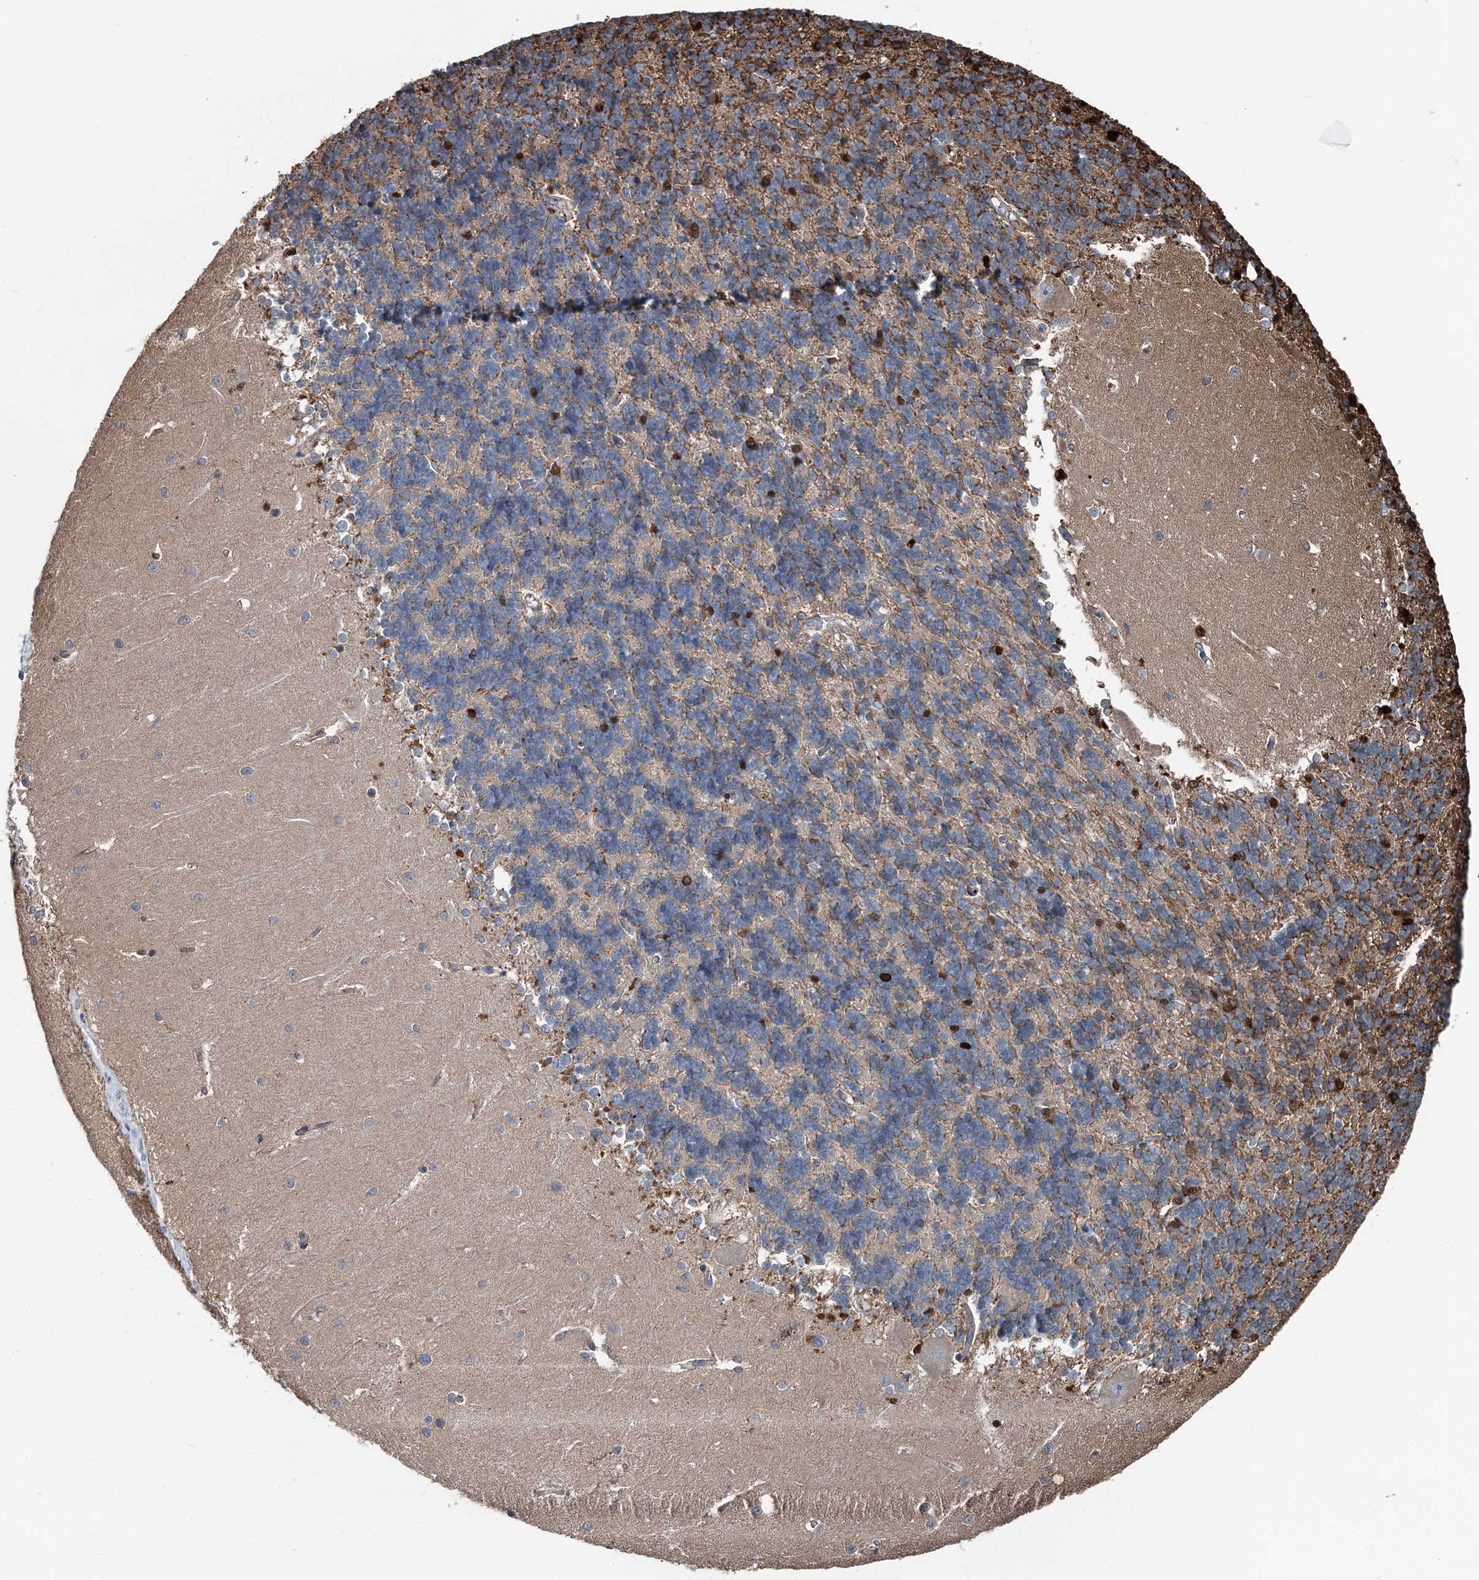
{"staining": {"intensity": "moderate", "quantity": "<25%", "location": "cytoplasmic/membranous,nuclear"}, "tissue": "cerebellum", "cell_type": "Cells in granular layer", "image_type": "normal", "snomed": [{"axis": "morphology", "description": "Normal tissue, NOS"}, {"axis": "topography", "description": "Cerebellum"}], "caption": "A photomicrograph showing moderate cytoplasmic/membranous,nuclear expression in approximately <25% of cells in granular layer in unremarkable cerebellum, as visualized by brown immunohistochemical staining.", "gene": "SPOPL", "patient": {"sex": "male", "age": 37}}